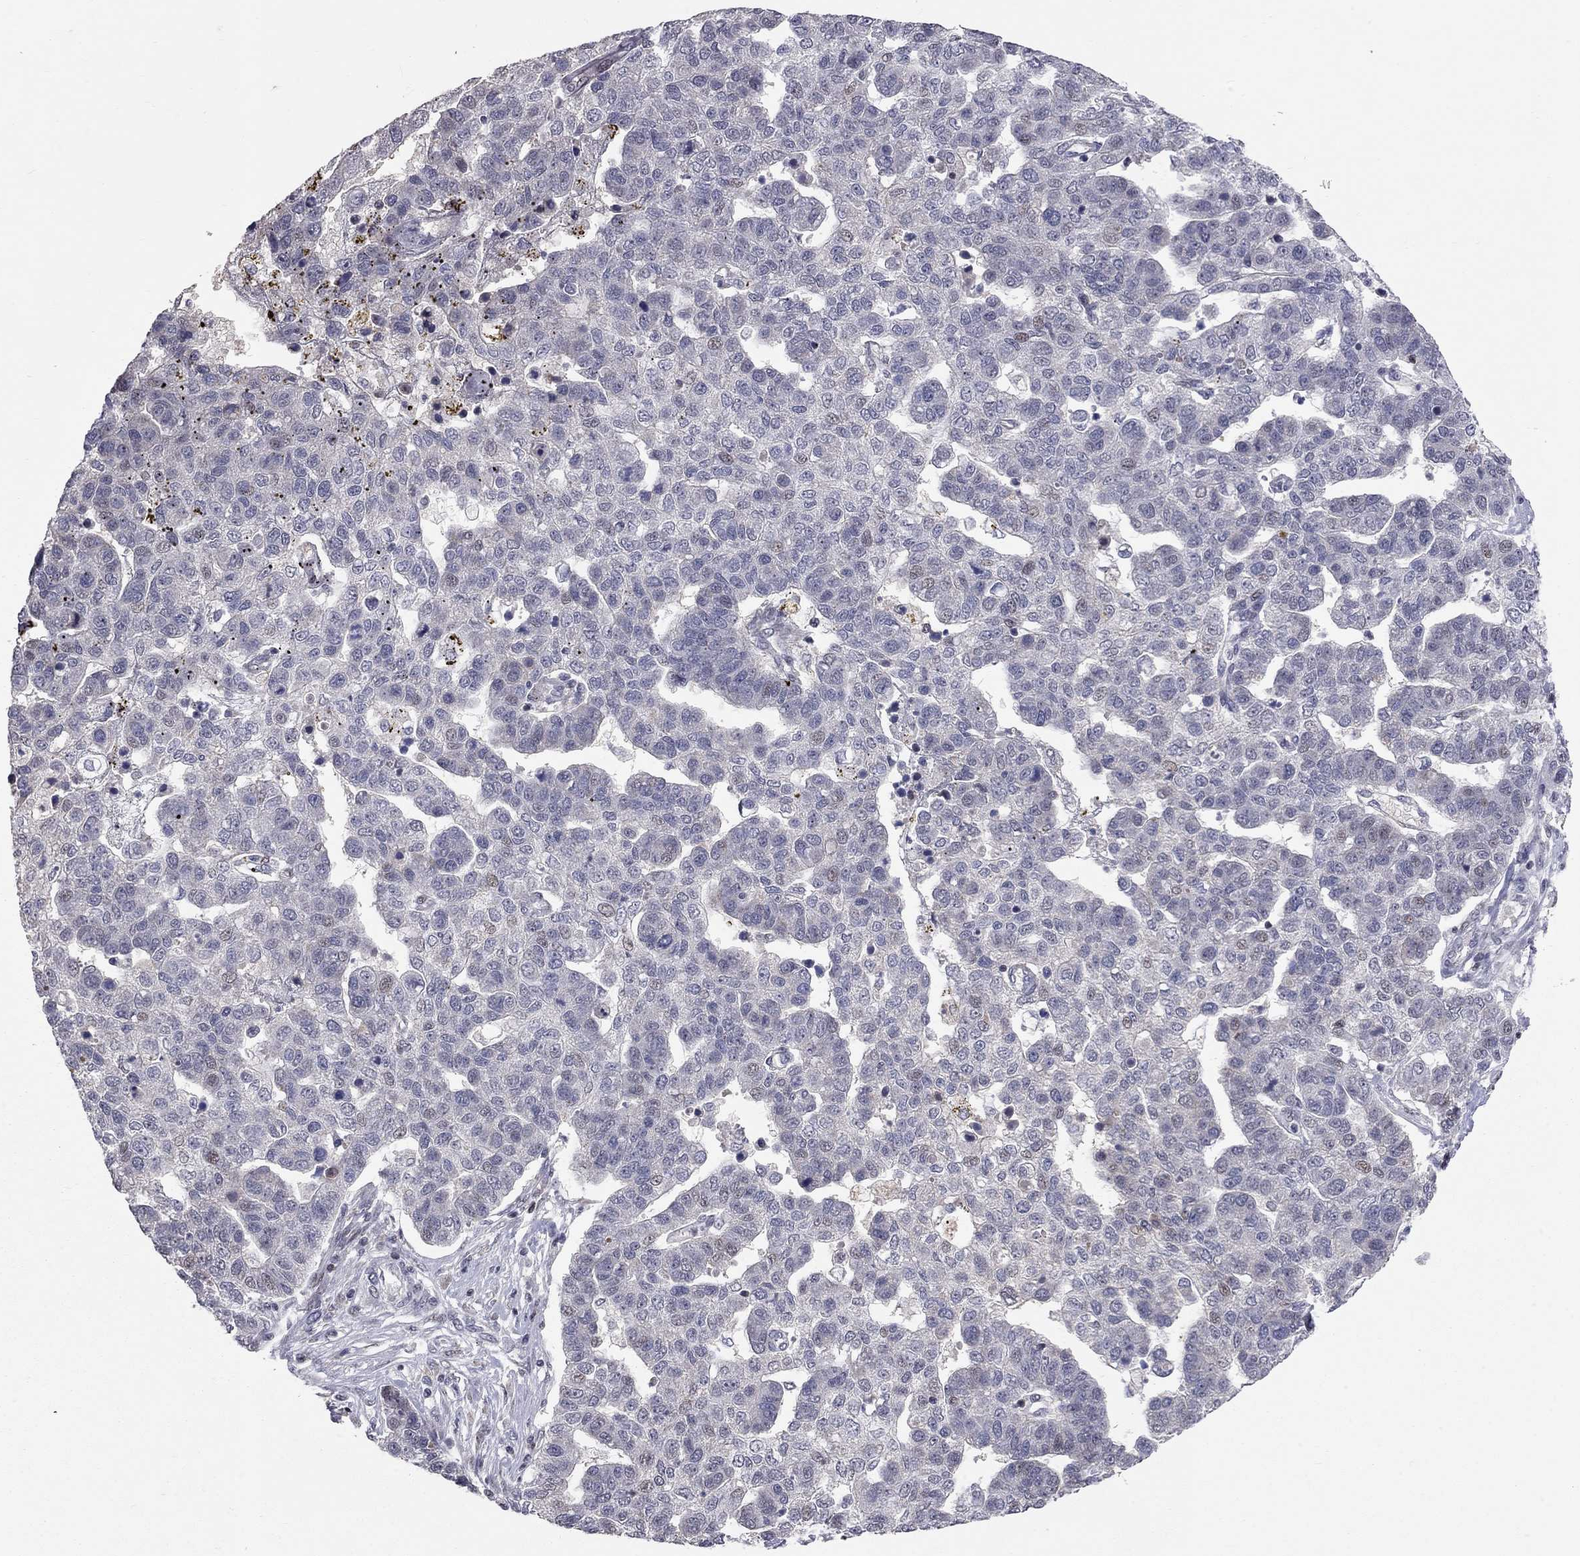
{"staining": {"intensity": "negative", "quantity": "none", "location": "none"}, "tissue": "pancreatic cancer", "cell_type": "Tumor cells", "image_type": "cancer", "snomed": [{"axis": "morphology", "description": "Adenocarcinoma, NOS"}, {"axis": "topography", "description": "Pancreas"}], "caption": "Immunohistochemical staining of pancreatic adenocarcinoma shows no significant staining in tumor cells. (DAB (3,3'-diaminobenzidine) IHC visualized using brightfield microscopy, high magnification).", "gene": "HDAC3", "patient": {"sex": "female", "age": 61}}